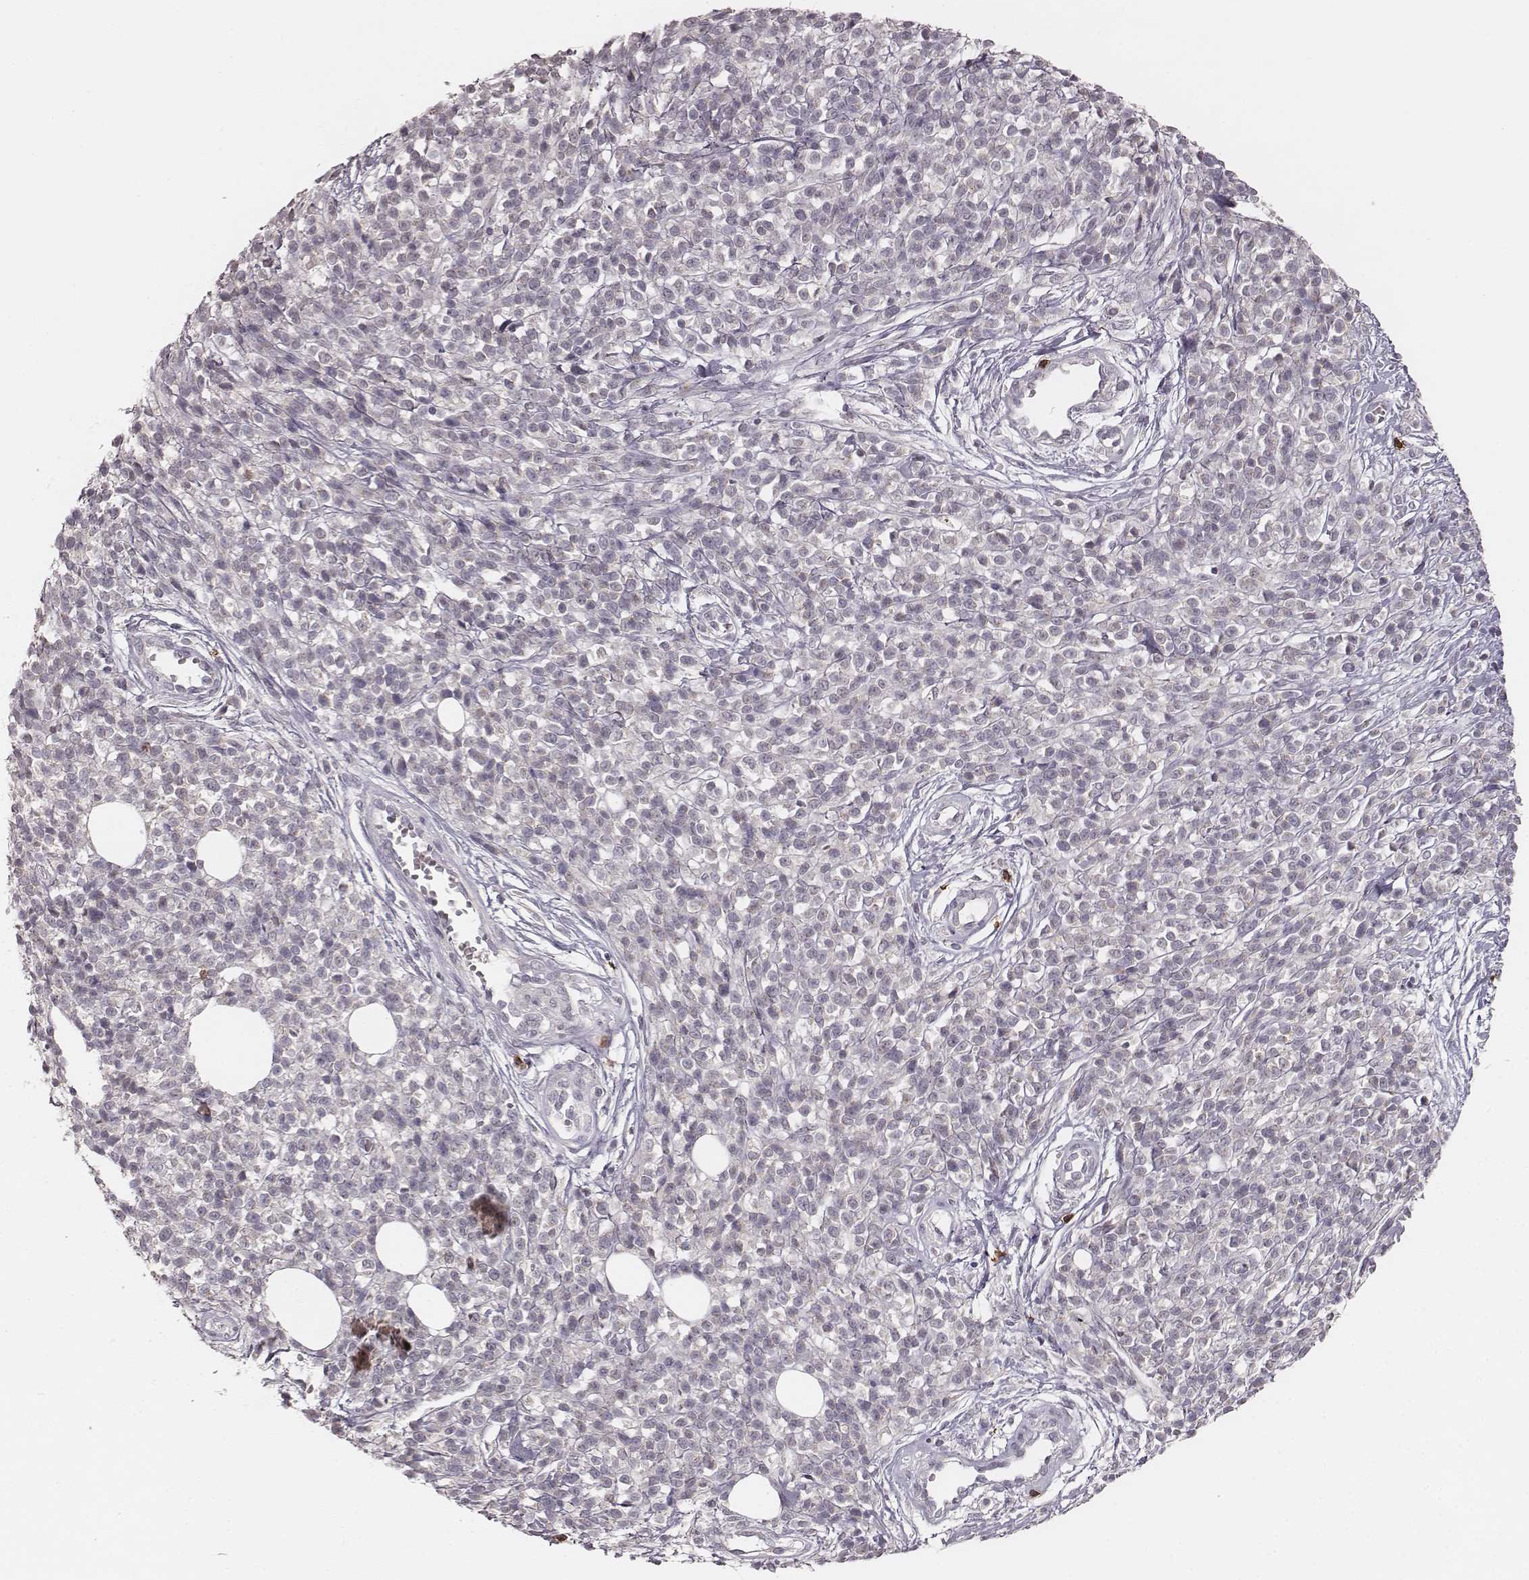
{"staining": {"intensity": "negative", "quantity": "none", "location": "none"}, "tissue": "melanoma", "cell_type": "Tumor cells", "image_type": "cancer", "snomed": [{"axis": "morphology", "description": "Malignant melanoma, NOS"}, {"axis": "topography", "description": "Skin"}, {"axis": "topography", "description": "Skin of trunk"}], "caption": "A high-resolution micrograph shows immunohistochemistry staining of melanoma, which shows no significant expression in tumor cells.", "gene": "CD8A", "patient": {"sex": "male", "age": 74}}